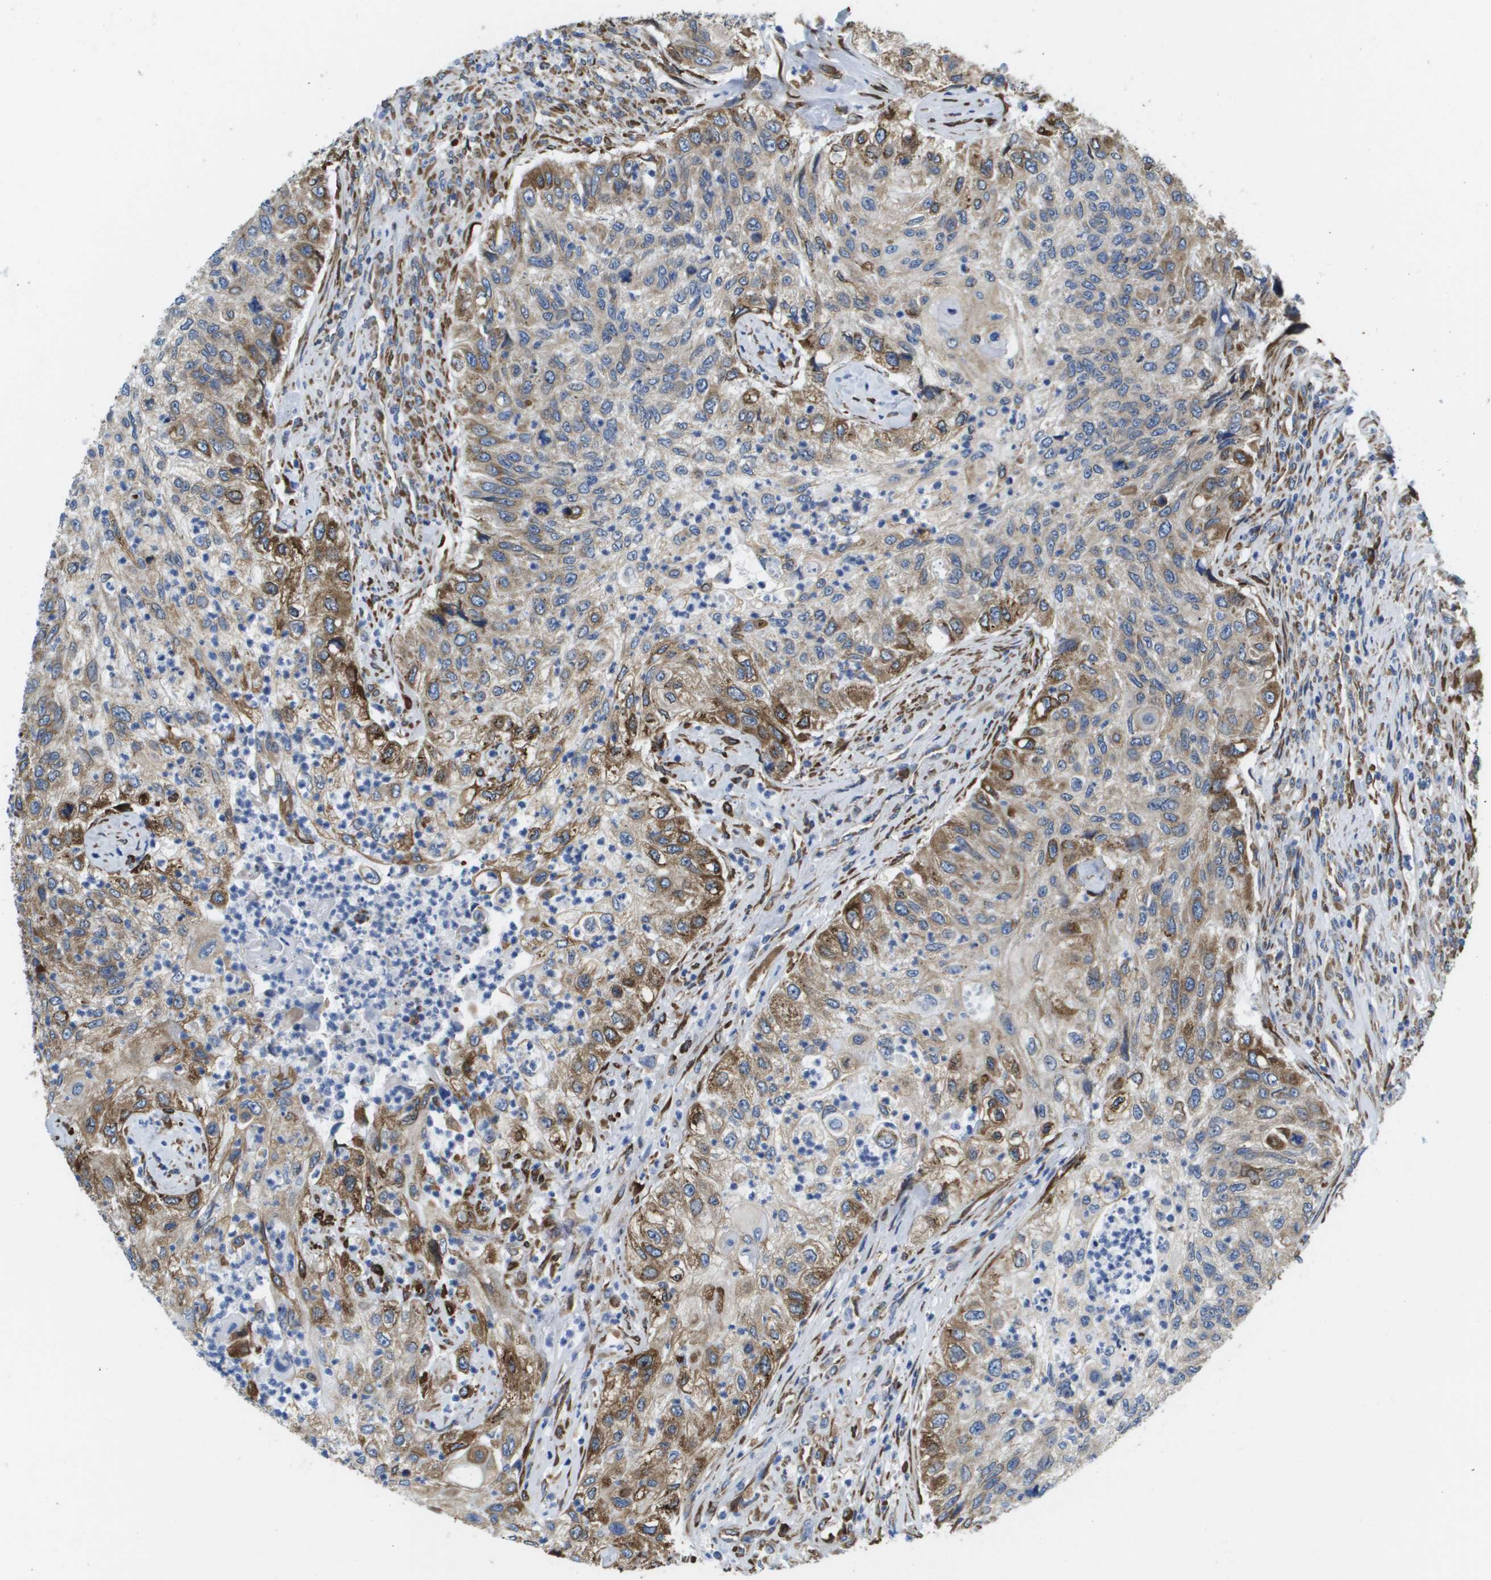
{"staining": {"intensity": "moderate", "quantity": ">75%", "location": "cytoplasmic/membranous"}, "tissue": "urothelial cancer", "cell_type": "Tumor cells", "image_type": "cancer", "snomed": [{"axis": "morphology", "description": "Urothelial carcinoma, High grade"}, {"axis": "topography", "description": "Urinary bladder"}], "caption": "Urothelial cancer stained with IHC exhibits moderate cytoplasmic/membranous expression in approximately >75% of tumor cells.", "gene": "ST3GAL2", "patient": {"sex": "female", "age": 60}}